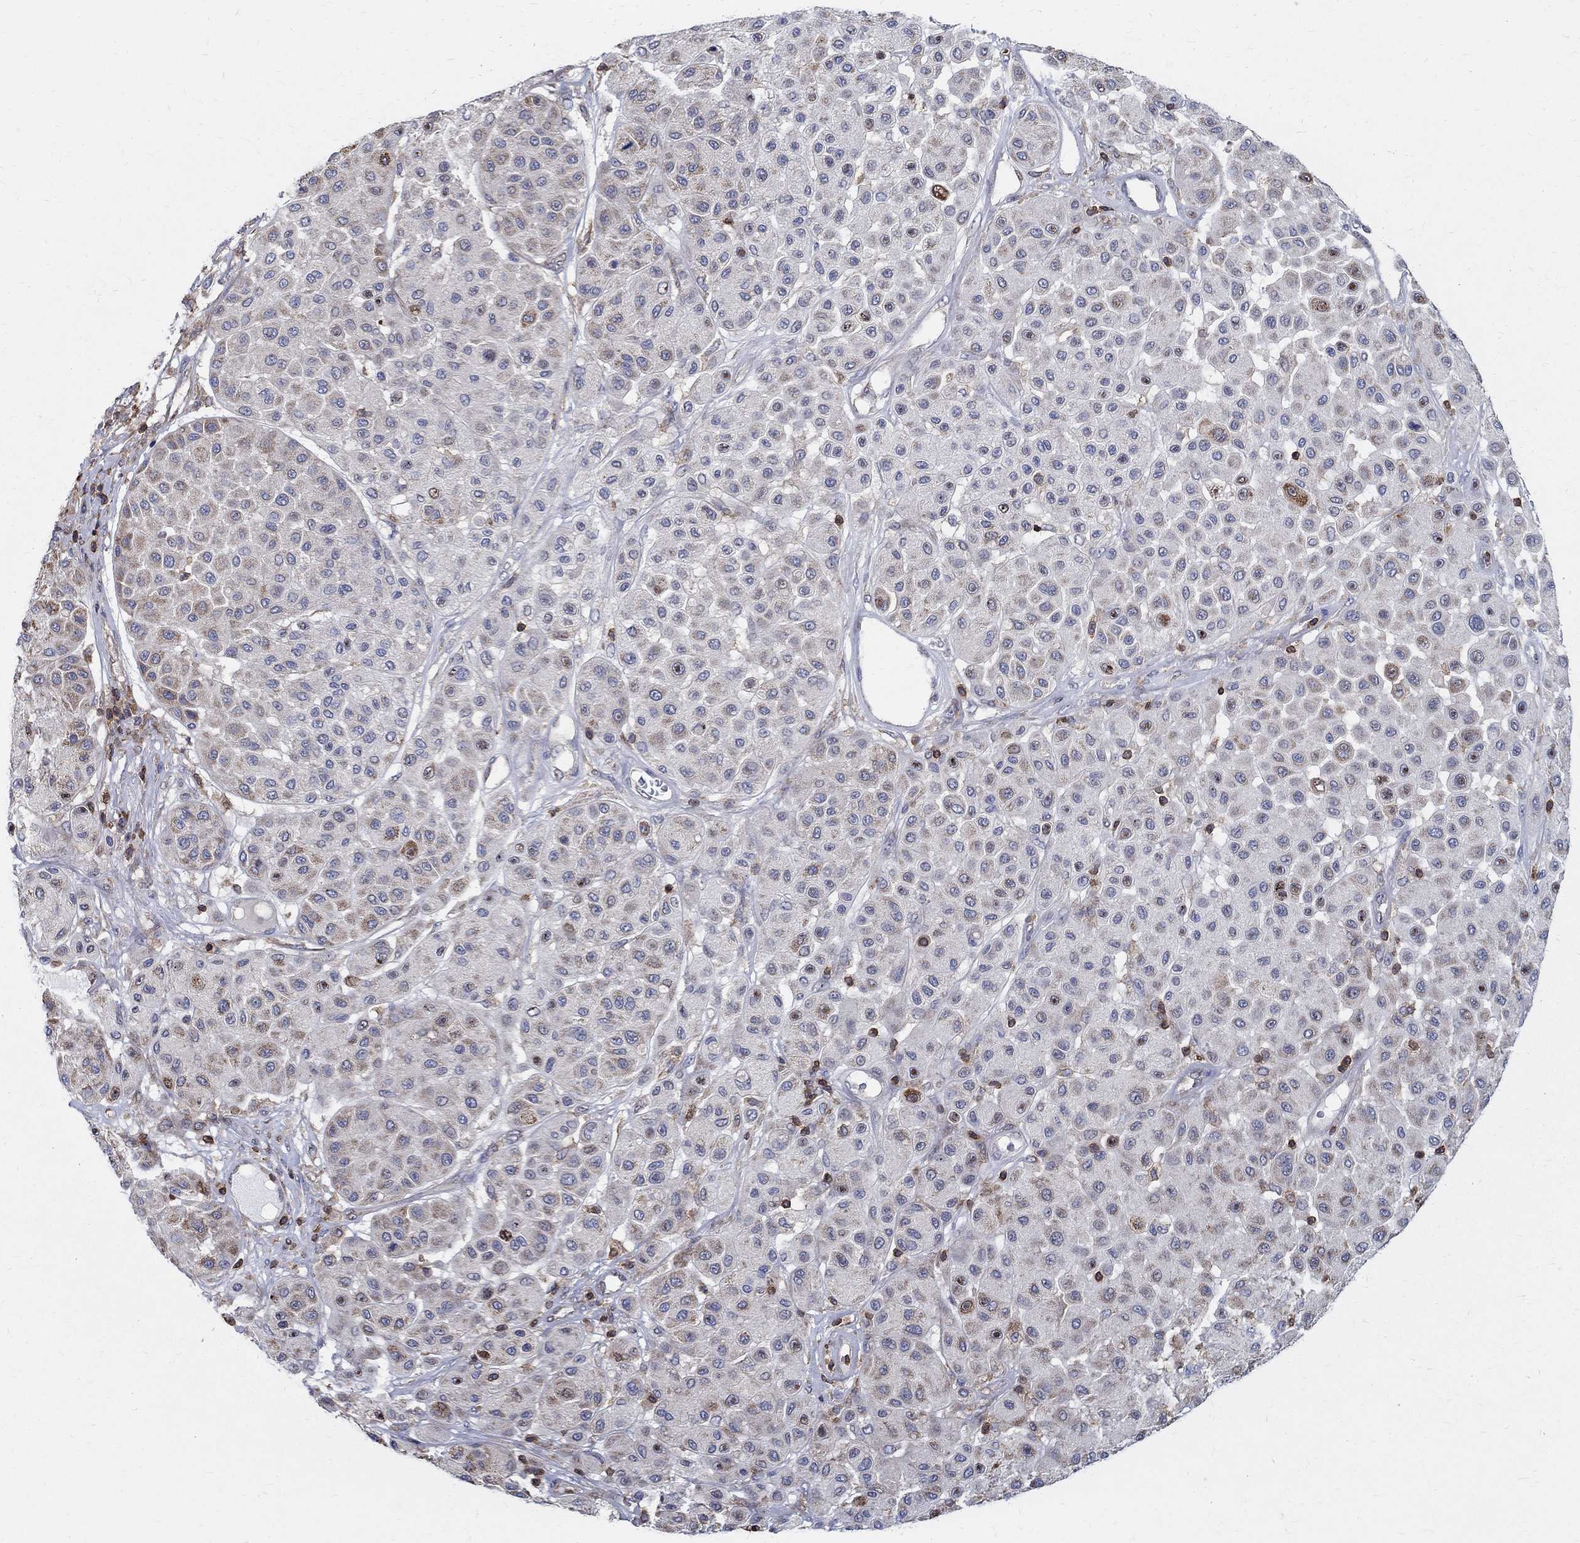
{"staining": {"intensity": "weak", "quantity": "25%-75%", "location": "cytoplasmic/membranous"}, "tissue": "melanoma", "cell_type": "Tumor cells", "image_type": "cancer", "snomed": [{"axis": "morphology", "description": "Malignant melanoma, Metastatic site"}, {"axis": "topography", "description": "Smooth muscle"}], "caption": "Brown immunohistochemical staining in human melanoma demonstrates weak cytoplasmic/membranous staining in about 25%-75% of tumor cells.", "gene": "AGAP2", "patient": {"sex": "male", "age": 41}}